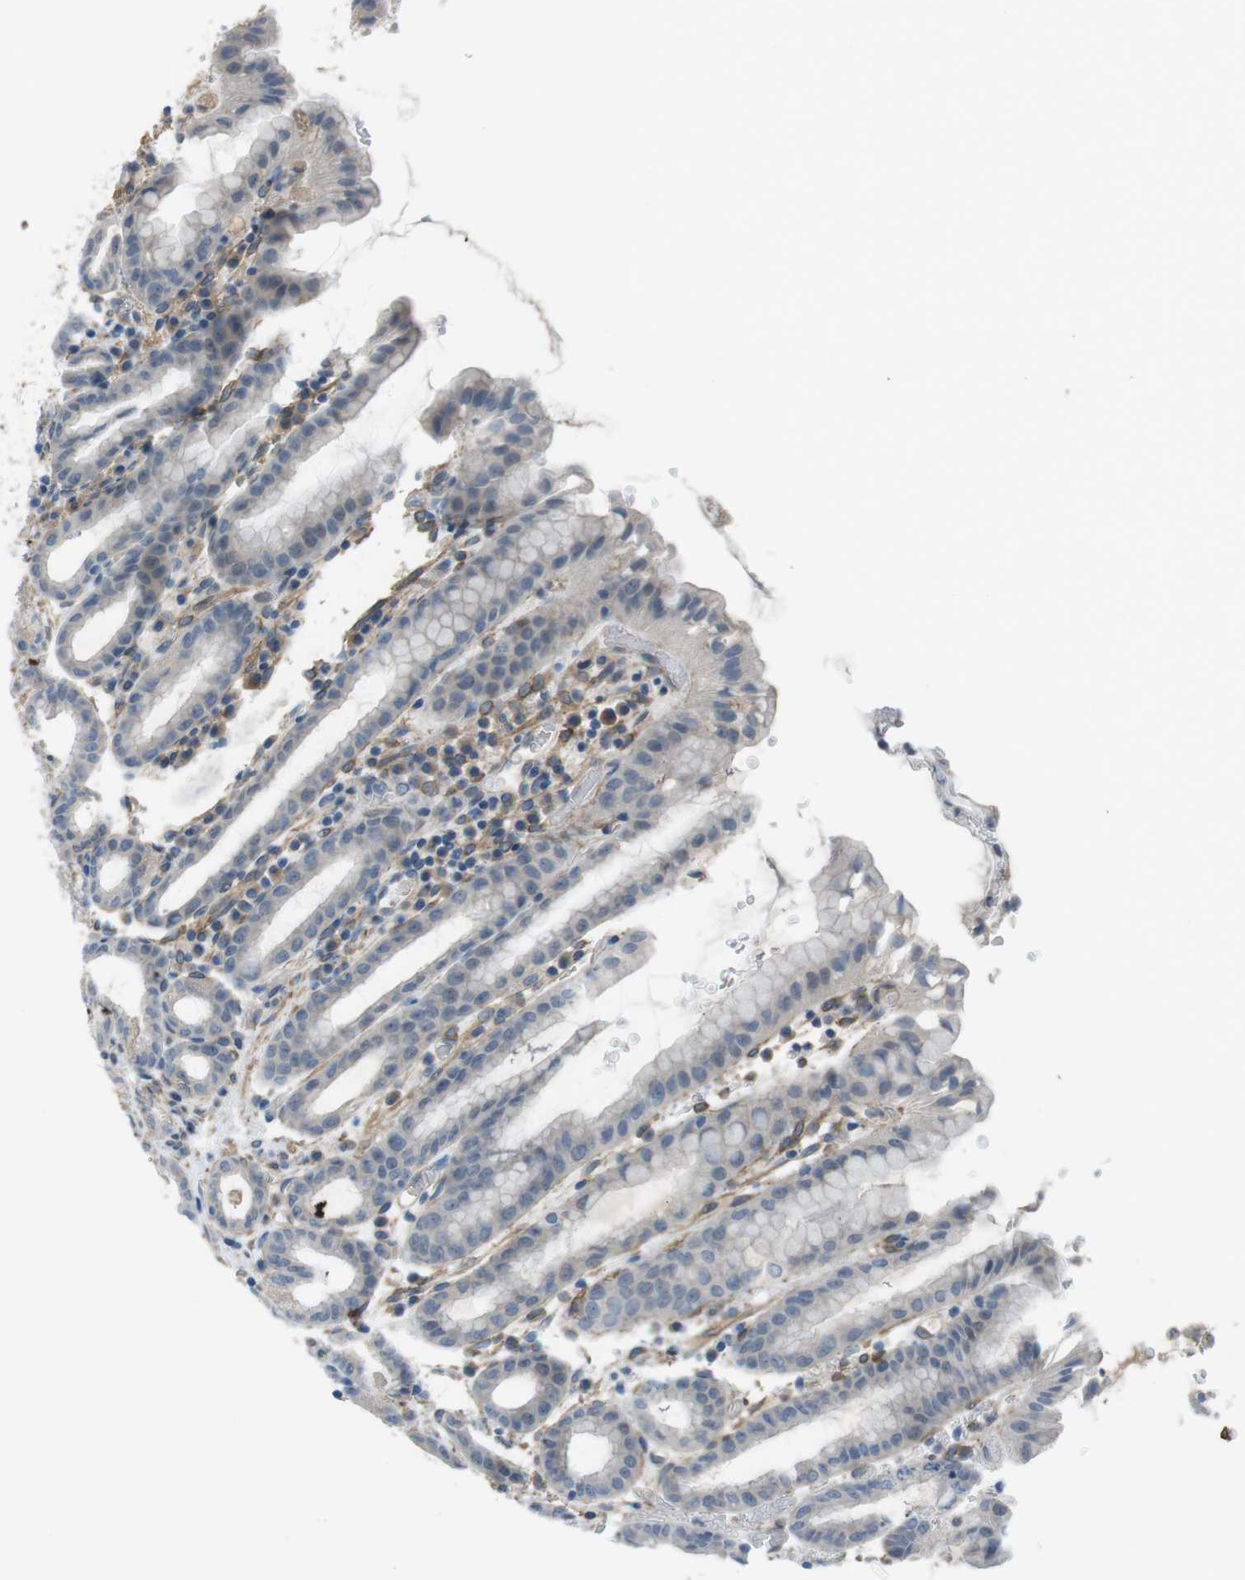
{"staining": {"intensity": "weak", "quantity": "<25%", "location": "cytoplasmic/membranous"}, "tissue": "stomach", "cell_type": "Glandular cells", "image_type": "normal", "snomed": [{"axis": "morphology", "description": "Normal tissue, NOS"}, {"axis": "topography", "description": "Stomach, upper"}], "caption": "The immunohistochemistry image has no significant positivity in glandular cells of stomach.", "gene": "ANK2", "patient": {"sex": "male", "age": 68}}